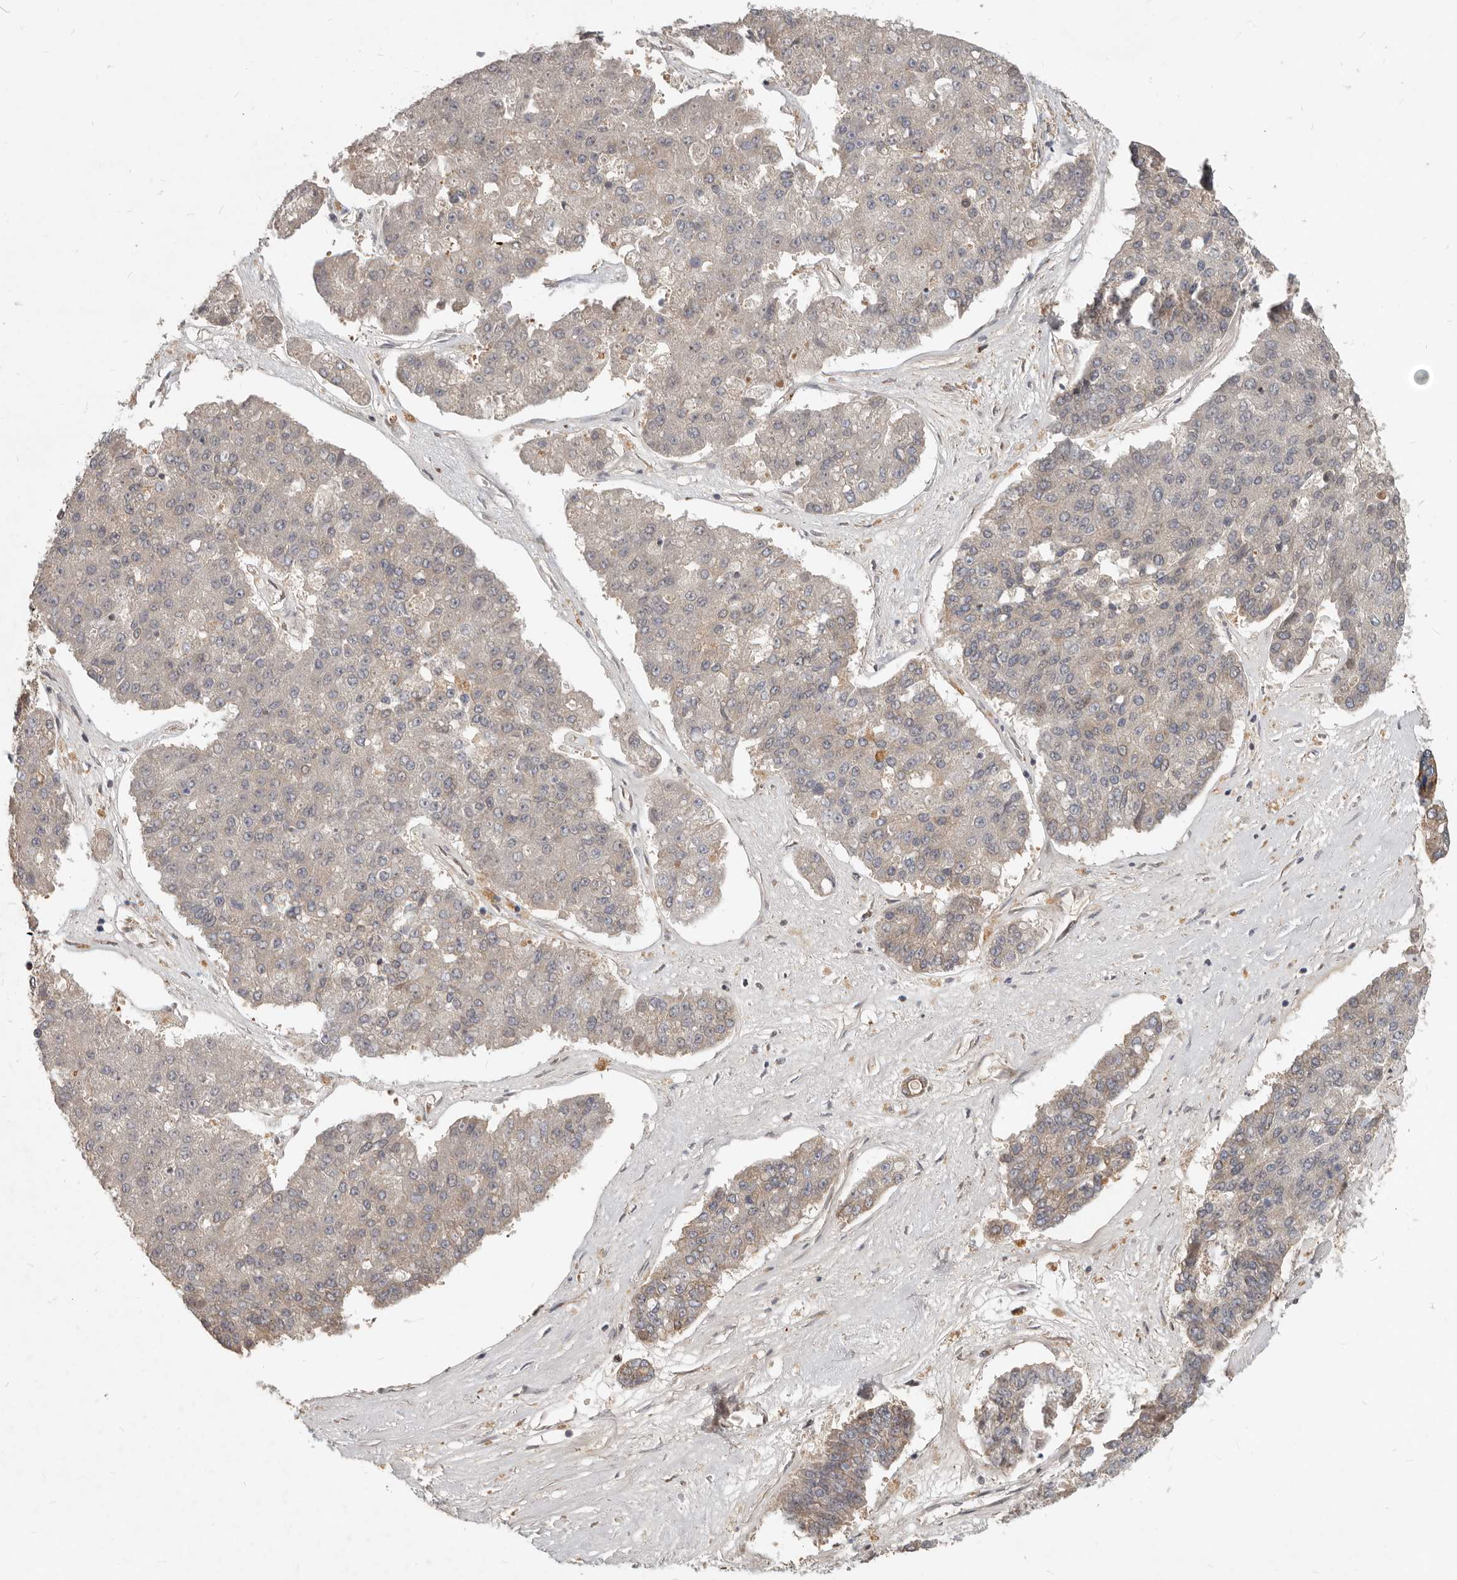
{"staining": {"intensity": "weak", "quantity": "<25%", "location": "cytoplasmic/membranous"}, "tissue": "pancreatic cancer", "cell_type": "Tumor cells", "image_type": "cancer", "snomed": [{"axis": "morphology", "description": "Adenocarcinoma, NOS"}, {"axis": "topography", "description": "Pancreas"}], "caption": "Tumor cells are negative for brown protein staining in pancreatic cancer (adenocarcinoma).", "gene": "NPY4R", "patient": {"sex": "male", "age": 50}}